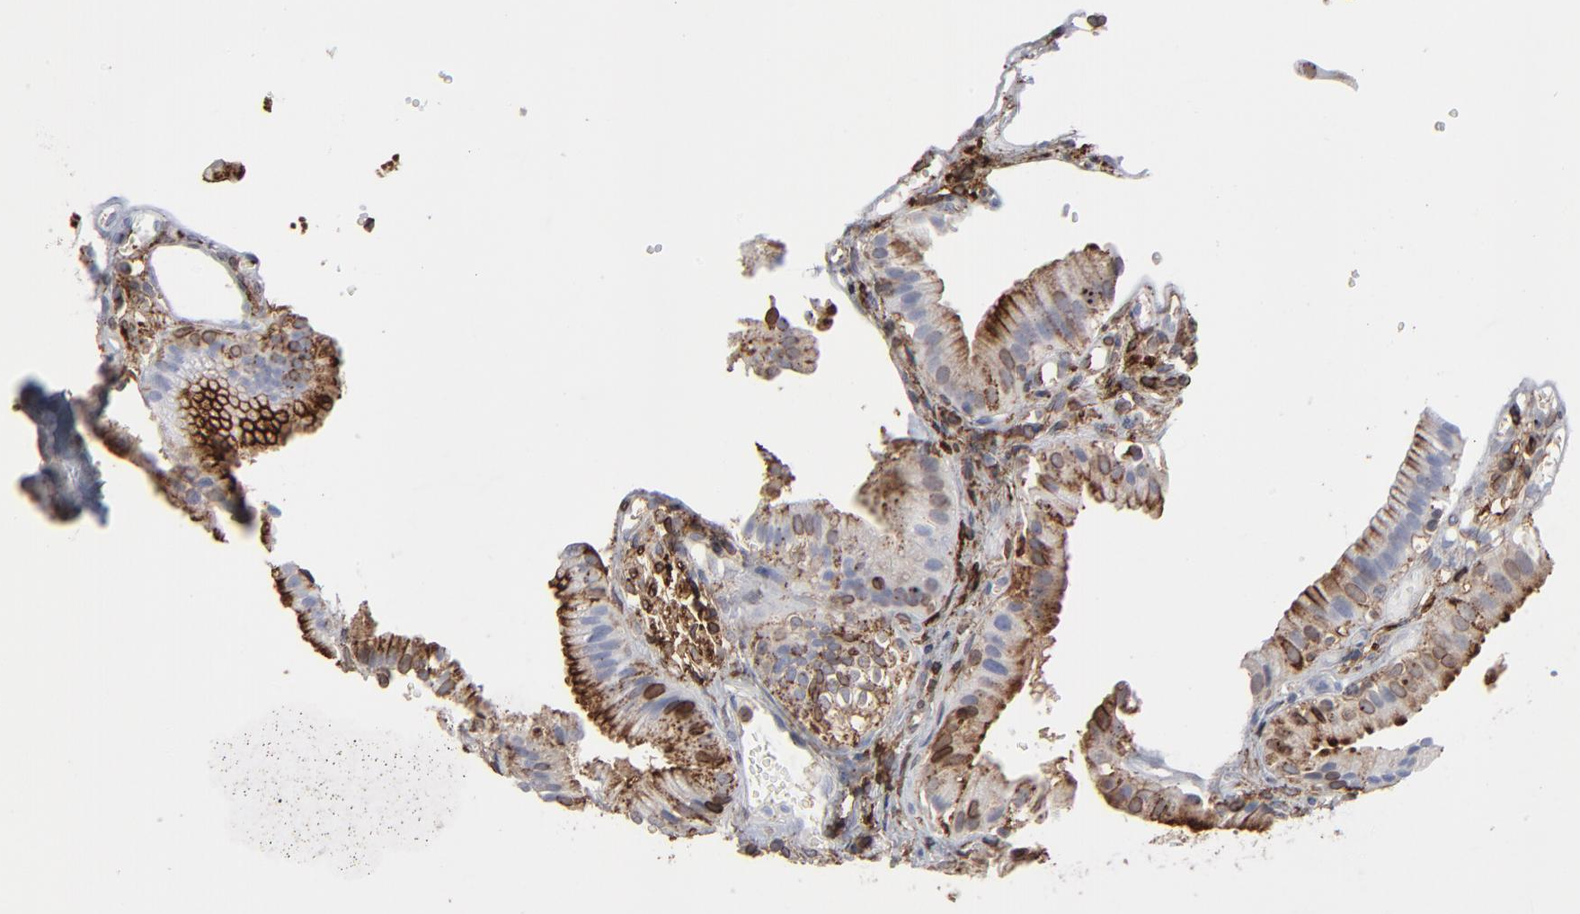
{"staining": {"intensity": "moderate", "quantity": "25%-75%", "location": "cytoplasmic/membranous"}, "tissue": "gallbladder", "cell_type": "Glandular cells", "image_type": "normal", "snomed": [{"axis": "morphology", "description": "Normal tissue, NOS"}, {"axis": "topography", "description": "Gallbladder"}], "caption": "This micrograph demonstrates normal gallbladder stained with immunohistochemistry (IHC) to label a protein in brown. The cytoplasmic/membranous of glandular cells show moderate positivity for the protein. Nuclei are counter-stained blue.", "gene": "ANXA5", "patient": {"sex": "male", "age": 65}}